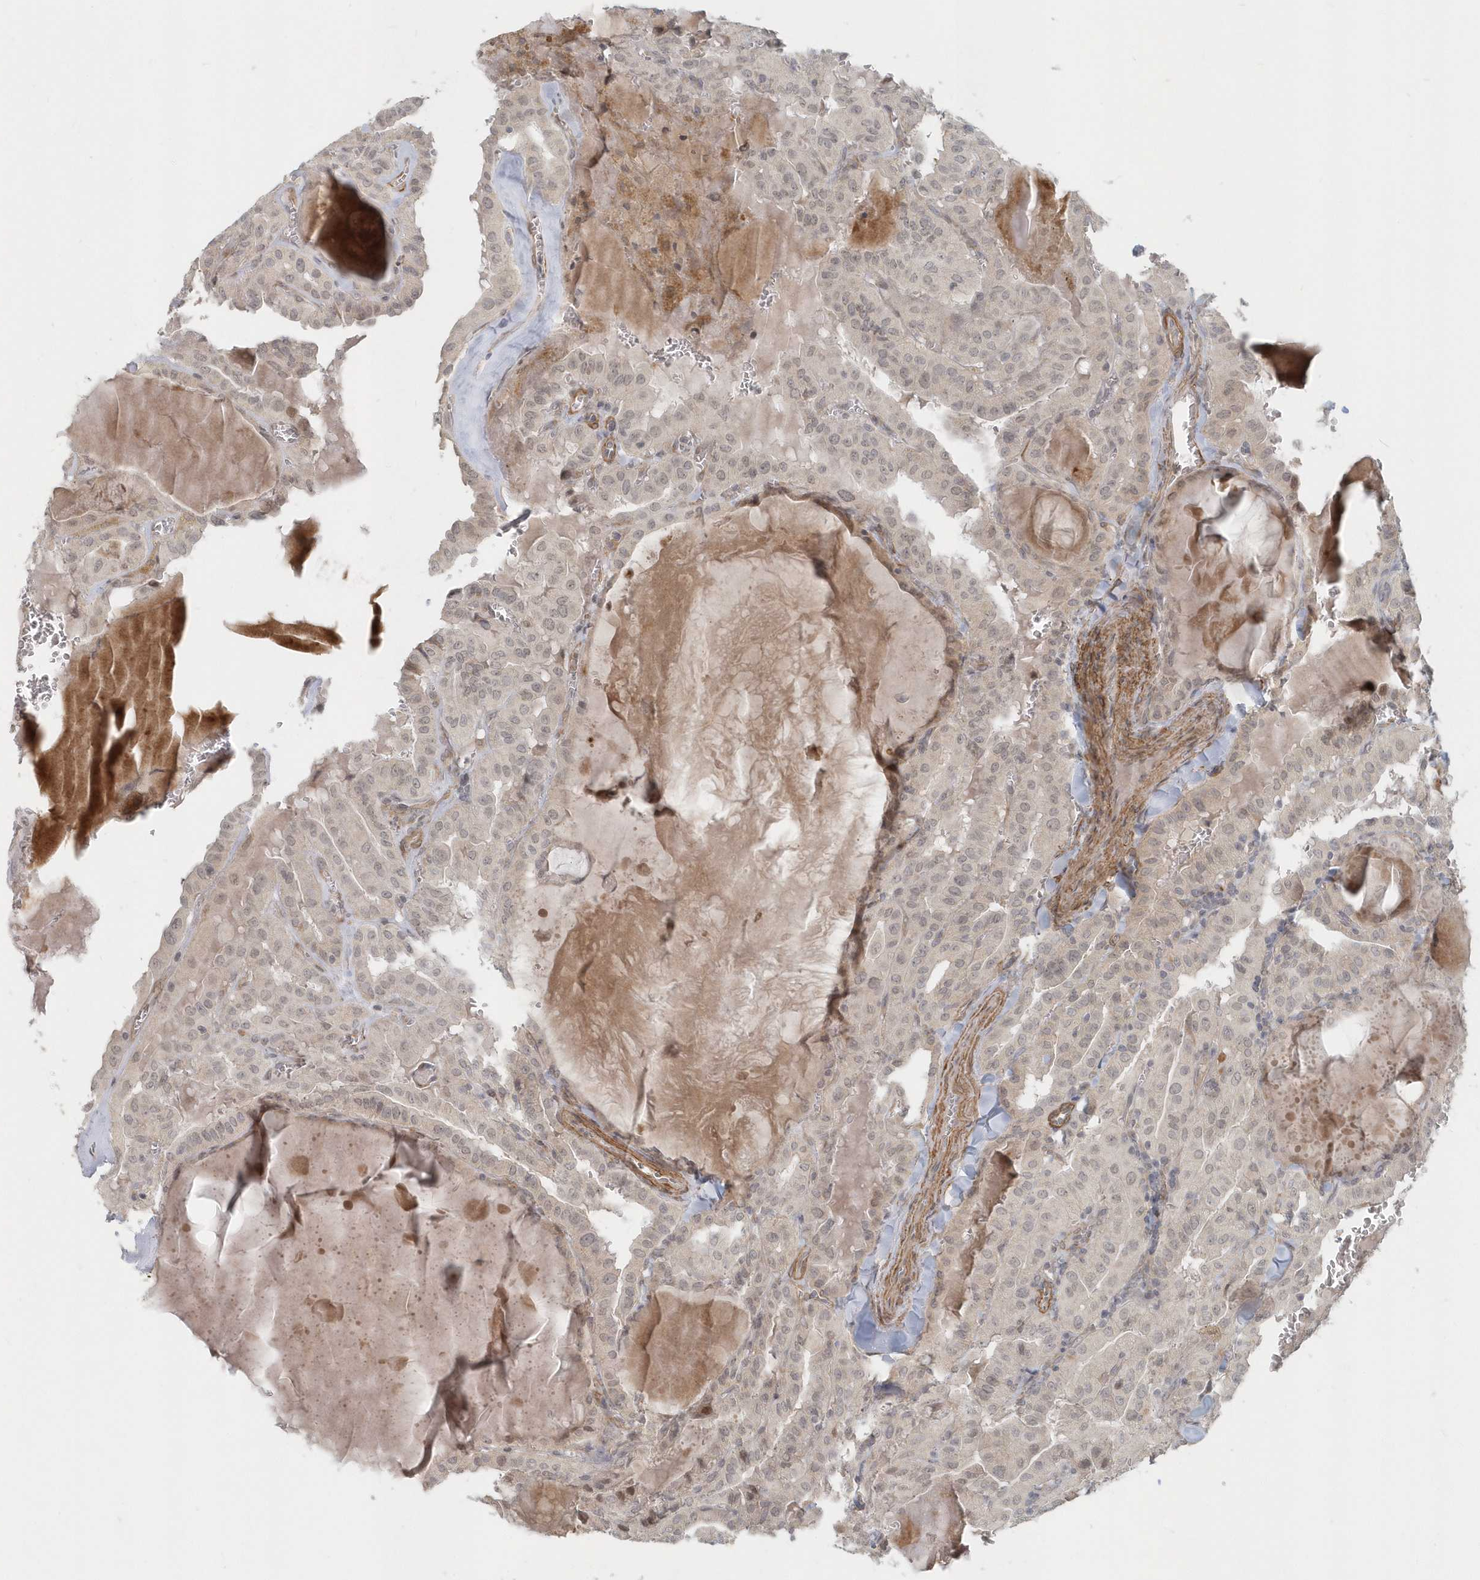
{"staining": {"intensity": "weak", "quantity": "25%-75%", "location": "nuclear"}, "tissue": "thyroid cancer", "cell_type": "Tumor cells", "image_type": "cancer", "snomed": [{"axis": "morphology", "description": "Papillary adenocarcinoma, NOS"}, {"axis": "topography", "description": "Thyroid gland"}], "caption": "Protein expression analysis of papillary adenocarcinoma (thyroid) shows weak nuclear staining in about 25%-75% of tumor cells.", "gene": "NAPB", "patient": {"sex": "male", "age": 52}}